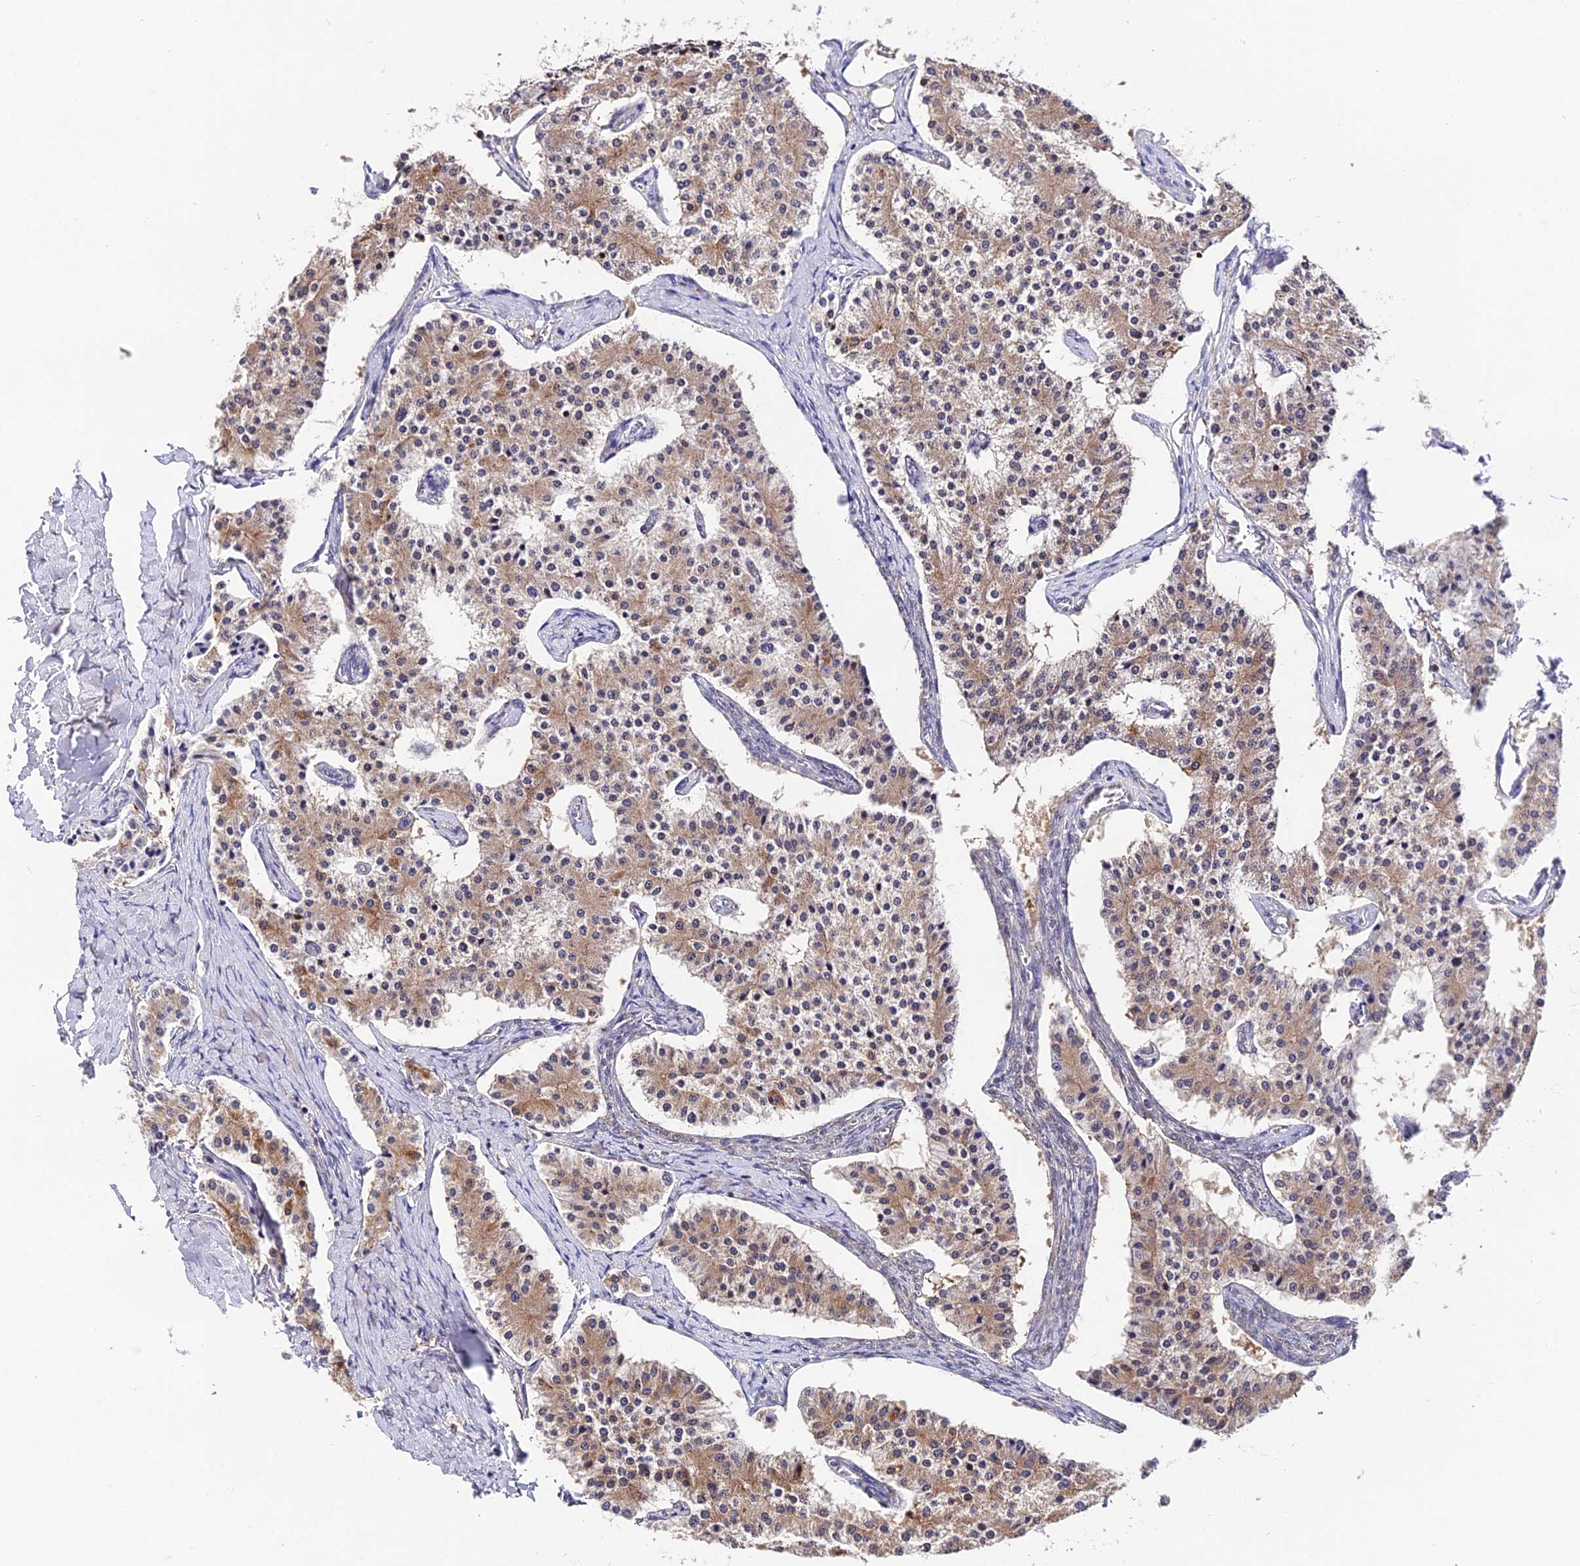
{"staining": {"intensity": "moderate", "quantity": ">75%", "location": "cytoplasmic/membranous"}, "tissue": "carcinoid", "cell_type": "Tumor cells", "image_type": "cancer", "snomed": [{"axis": "morphology", "description": "Carcinoid, malignant, NOS"}, {"axis": "topography", "description": "Colon"}], "caption": "Carcinoid (malignant) stained for a protein (brown) exhibits moderate cytoplasmic/membranous positive expression in approximately >75% of tumor cells.", "gene": "INPP4A", "patient": {"sex": "female", "age": 52}}